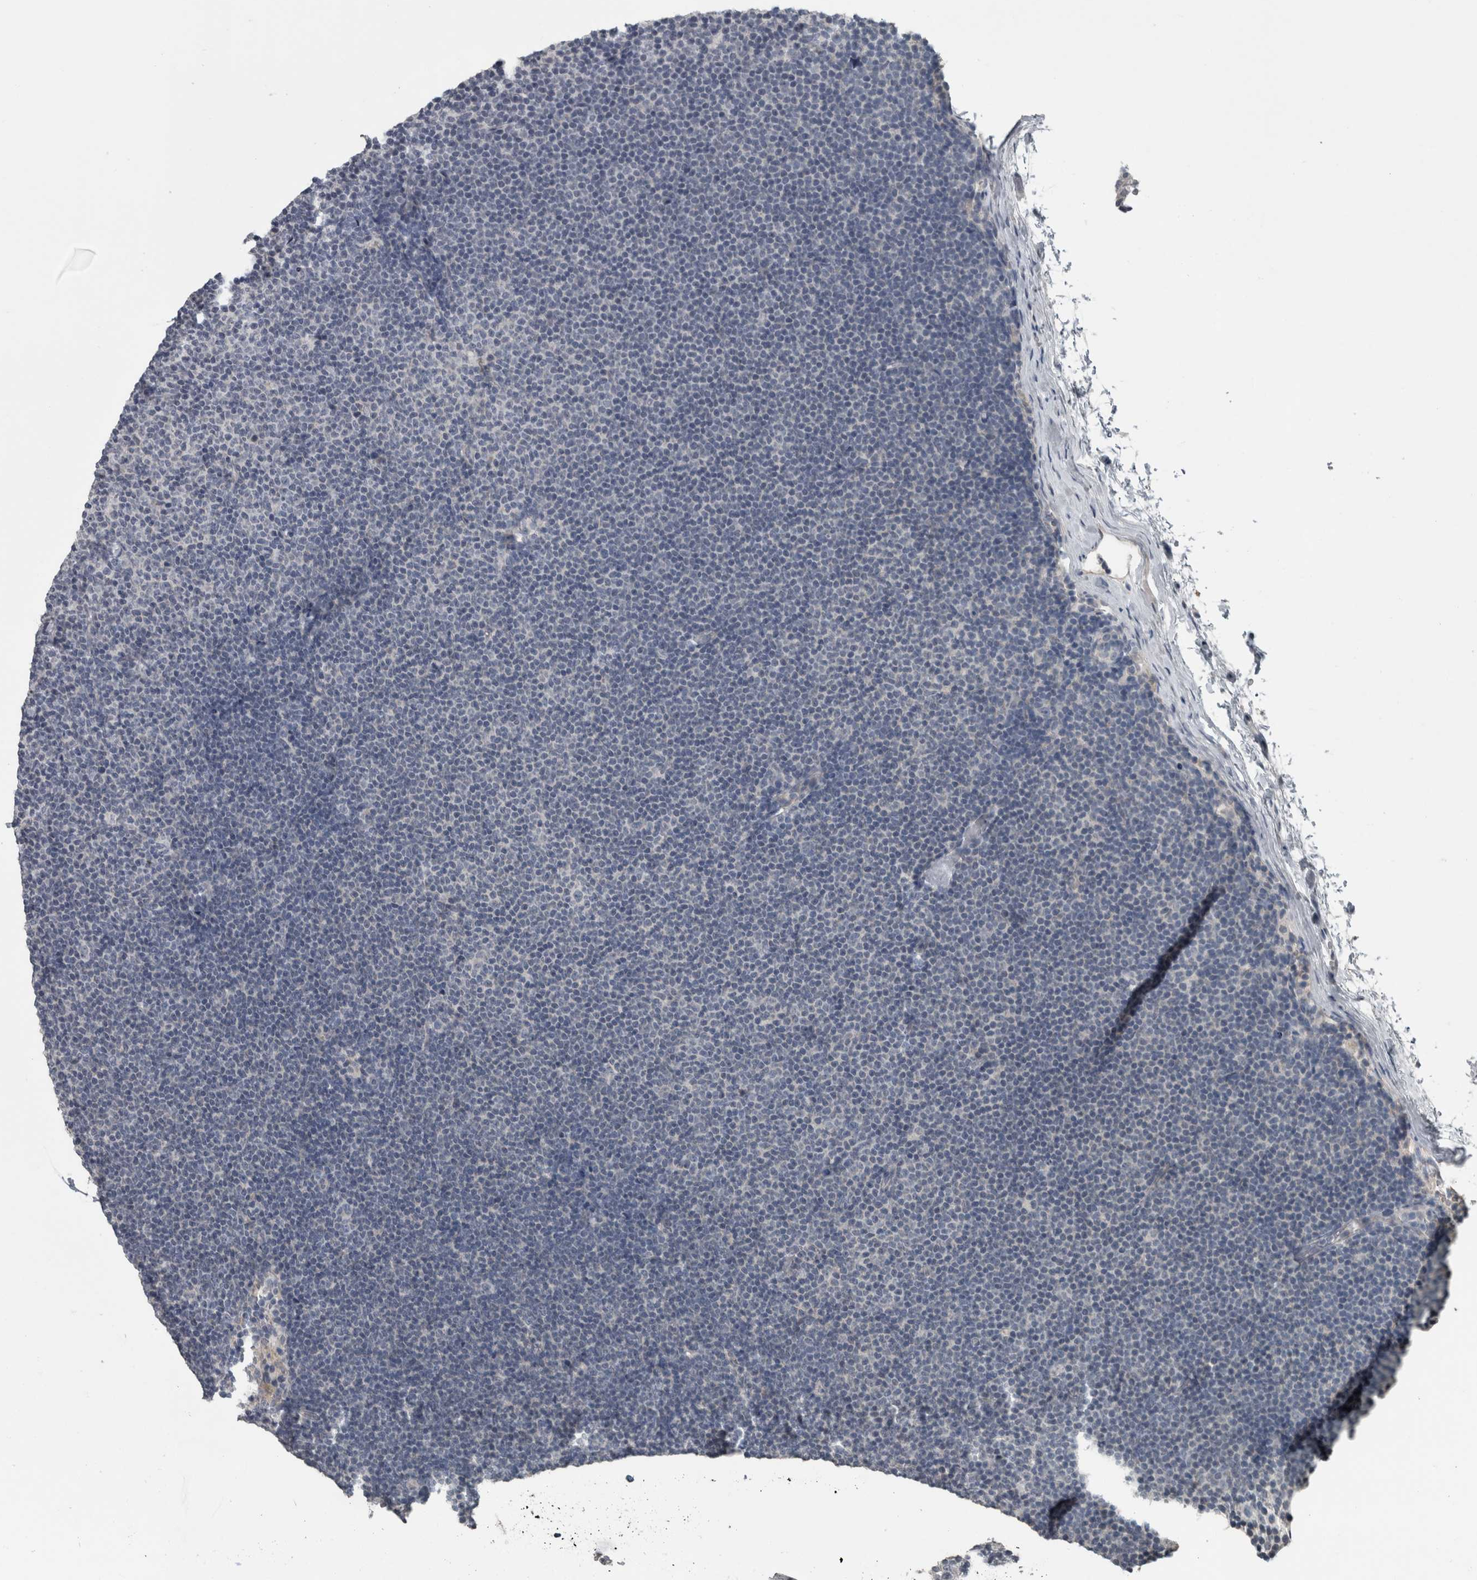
{"staining": {"intensity": "negative", "quantity": "none", "location": "none"}, "tissue": "lymphoma", "cell_type": "Tumor cells", "image_type": "cancer", "snomed": [{"axis": "morphology", "description": "Malignant lymphoma, non-Hodgkin's type, Low grade"}, {"axis": "topography", "description": "Lymph node"}], "caption": "IHC of low-grade malignant lymphoma, non-Hodgkin's type displays no staining in tumor cells. (DAB immunohistochemistry visualized using brightfield microscopy, high magnification).", "gene": "KRT20", "patient": {"sex": "female", "age": 53}}